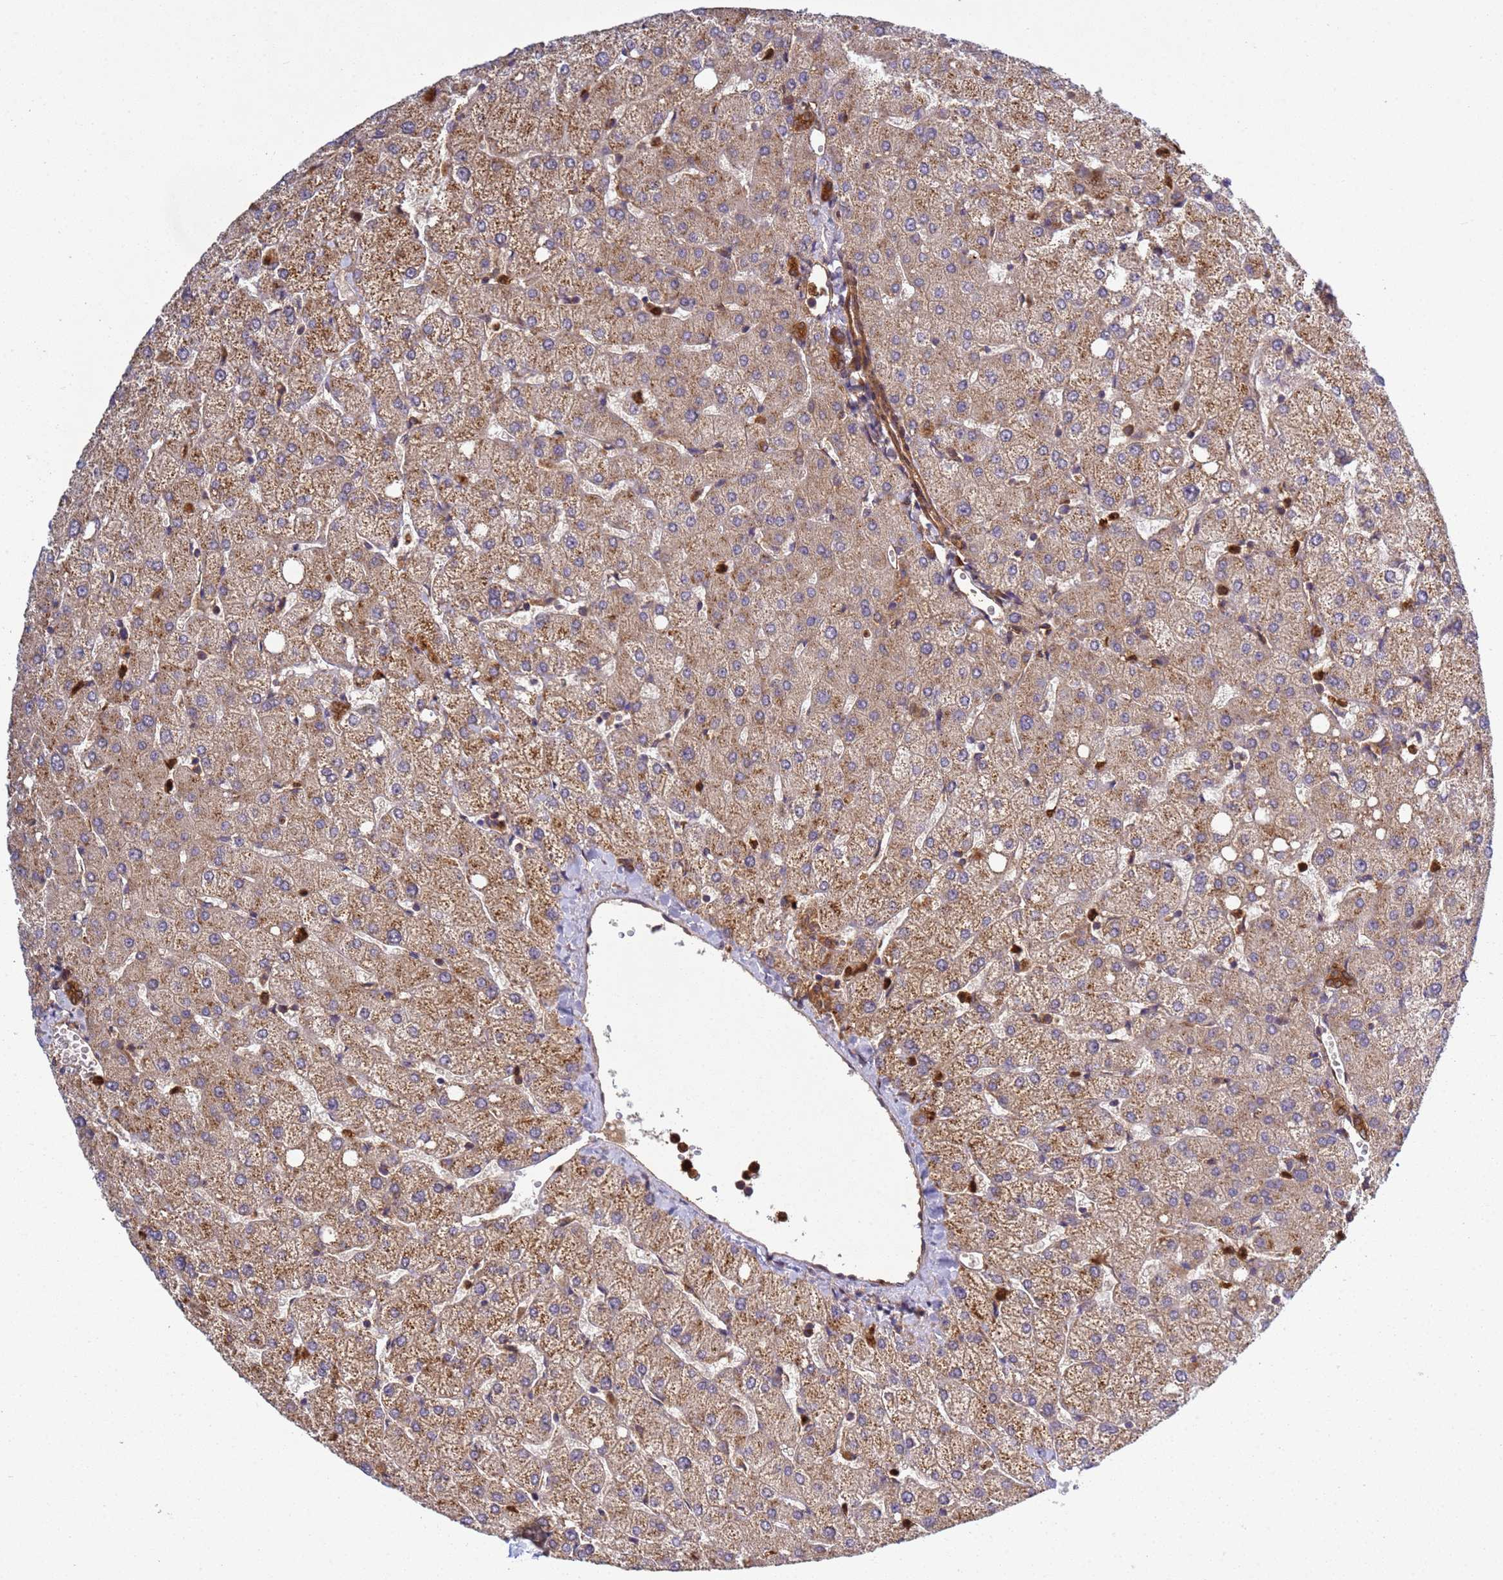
{"staining": {"intensity": "moderate", "quantity": ">75%", "location": "cytoplasmic/membranous"}, "tissue": "liver", "cell_type": "Hepatocytes", "image_type": "normal", "snomed": [{"axis": "morphology", "description": "Normal tissue, NOS"}, {"axis": "topography", "description": "Liver"}], "caption": "Protein analysis of benign liver reveals moderate cytoplasmic/membranous positivity in approximately >75% of hepatocytes.", "gene": "C8orf34", "patient": {"sex": "female", "age": 54}}